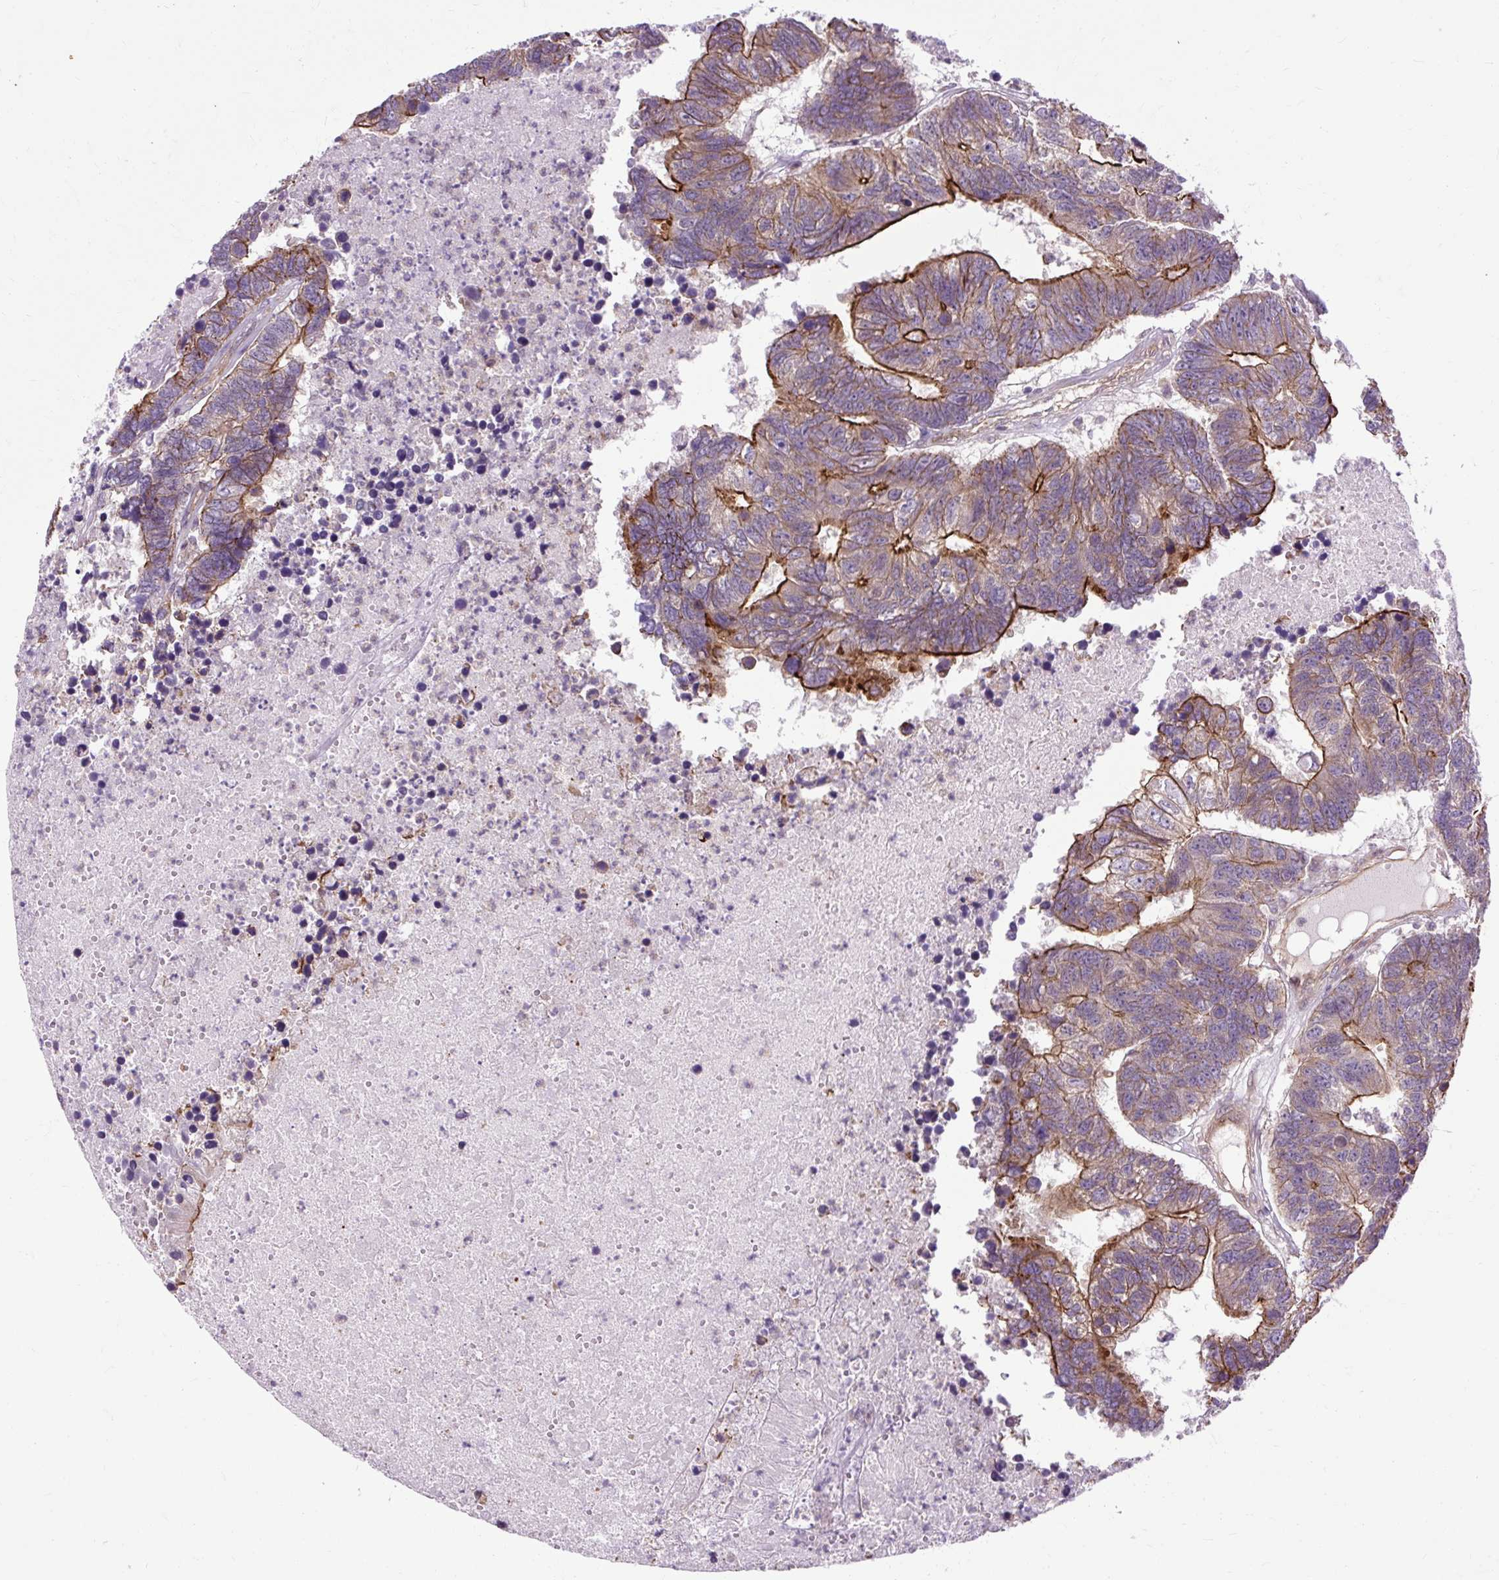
{"staining": {"intensity": "strong", "quantity": "25%-75%", "location": "cytoplasmic/membranous"}, "tissue": "colorectal cancer", "cell_type": "Tumor cells", "image_type": "cancer", "snomed": [{"axis": "morphology", "description": "Adenocarcinoma, NOS"}, {"axis": "topography", "description": "Colon"}], "caption": "DAB (3,3'-diaminobenzidine) immunohistochemical staining of human adenocarcinoma (colorectal) demonstrates strong cytoplasmic/membranous protein expression in about 25%-75% of tumor cells.", "gene": "CCDC93", "patient": {"sex": "female", "age": 48}}